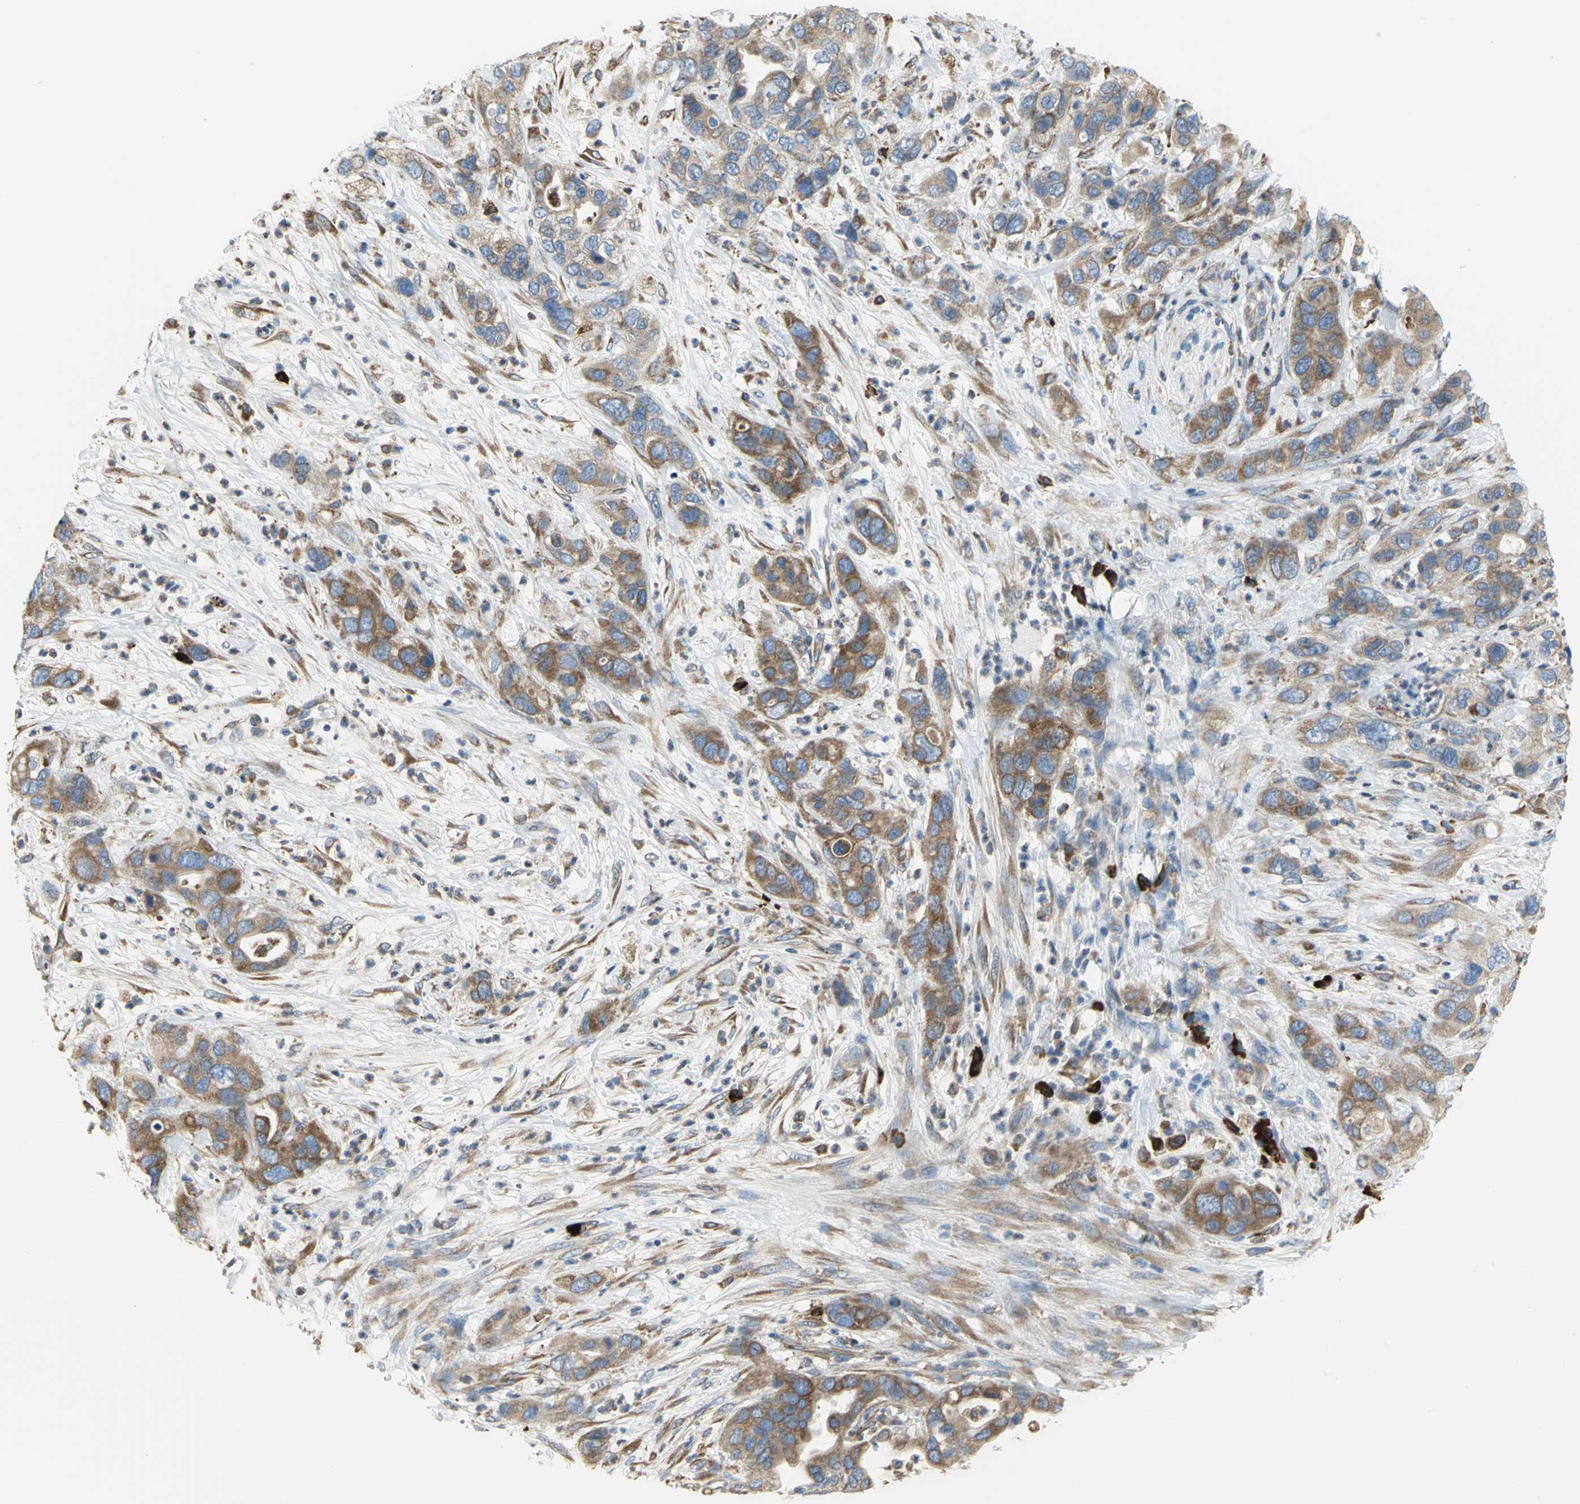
{"staining": {"intensity": "moderate", "quantity": ">75%", "location": "cytoplasmic/membranous"}, "tissue": "pancreatic cancer", "cell_type": "Tumor cells", "image_type": "cancer", "snomed": [{"axis": "morphology", "description": "Adenocarcinoma, NOS"}, {"axis": "topography", "description": "Pancreas"}], "caption": "An immunohistochemistry histopathology image of tumor tissue is shown. Protein staining in brown labels moderate cytoplasmic/membranous positivity in adenocarcinoma (pancreatic) within tumor cells. (Brightfield microscopy of DAB IHC at high magnification).", "gene": "SDF2L1", "patient": {"sex": "female", "age": 71}}